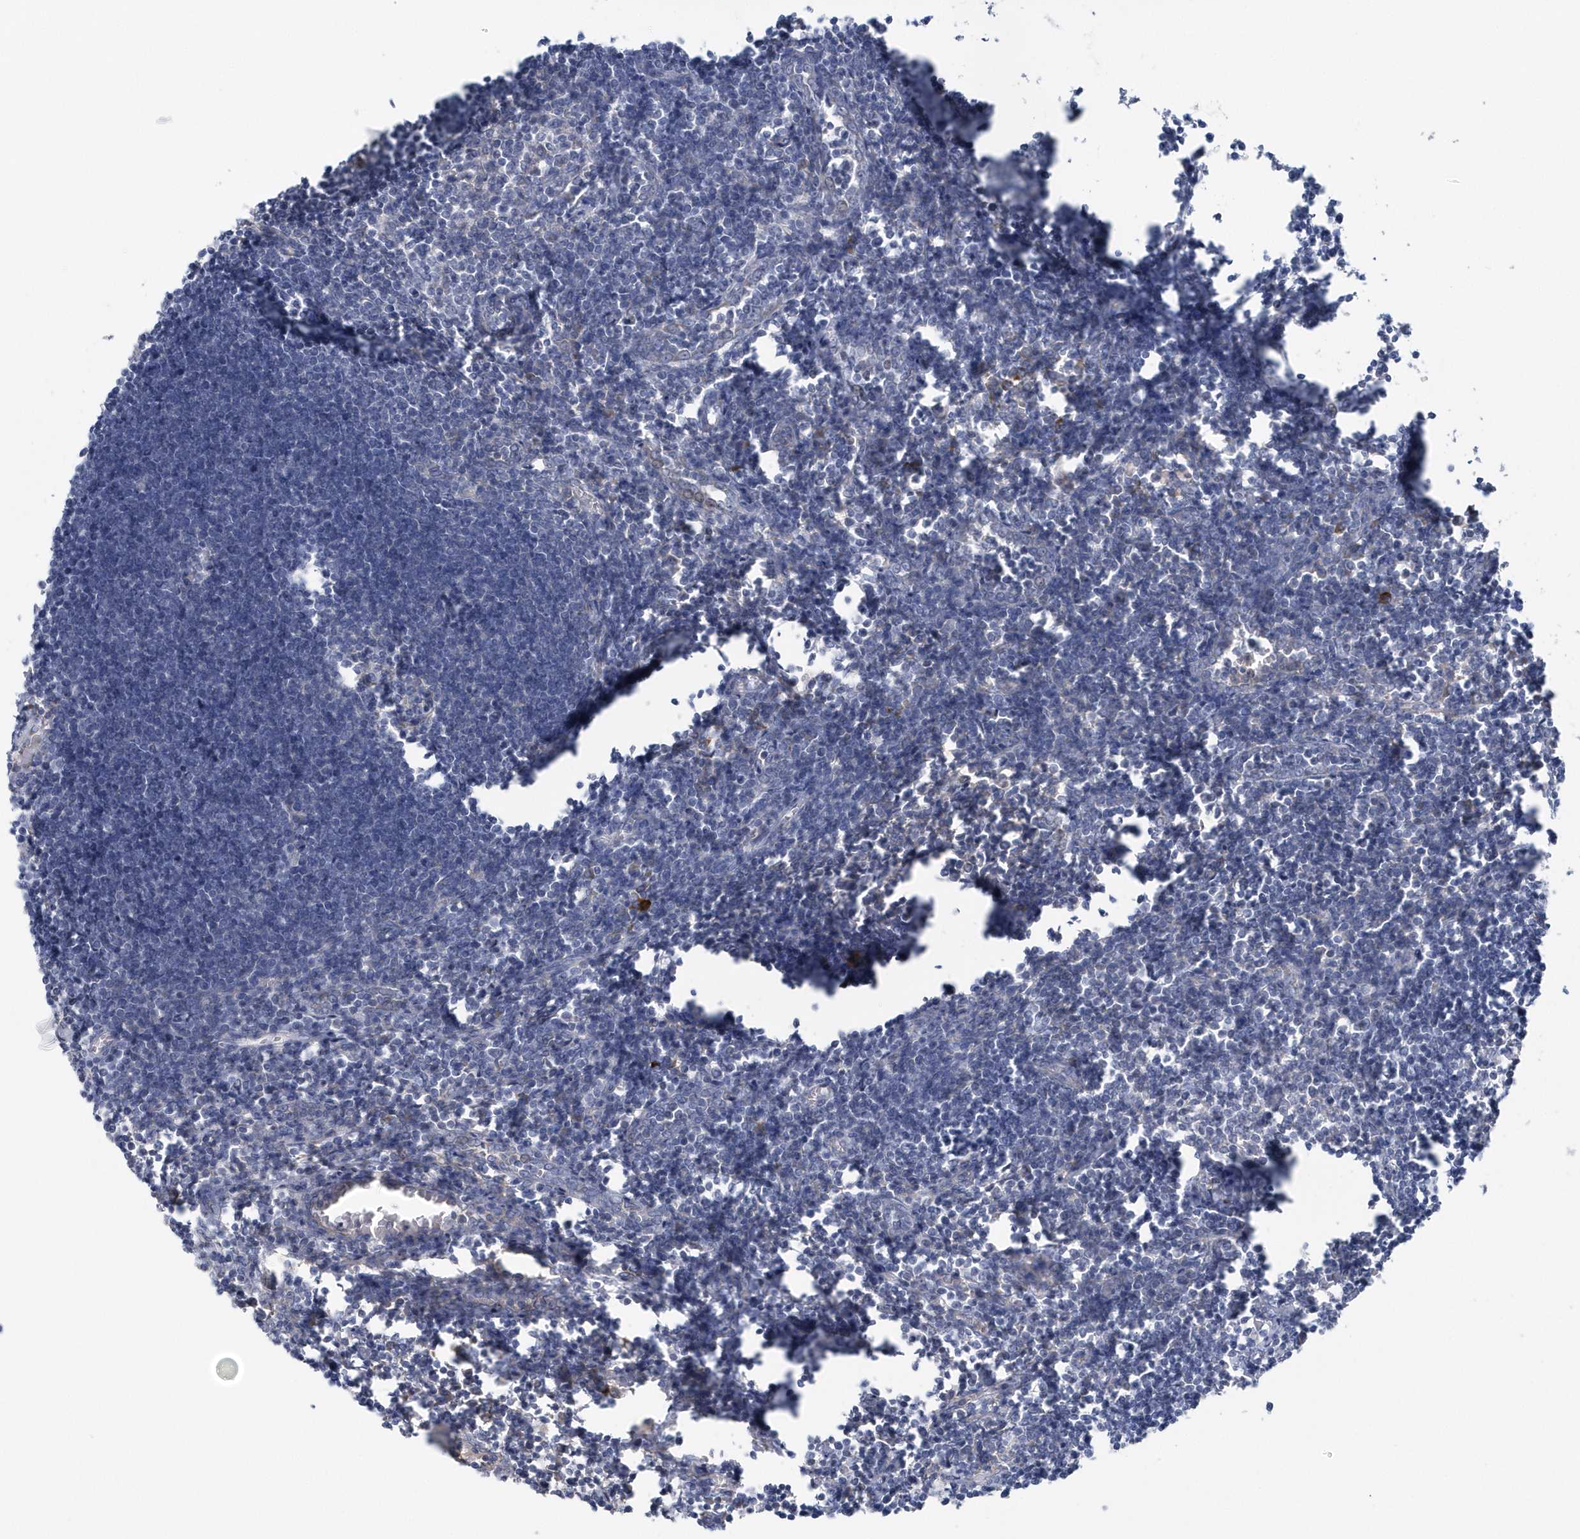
{"staining": {"intensity": "negative", "quantity": "none", "location": "none"}, "tissue": "lymph node", "cell_type": "Germinal center cells", "image_type": "normal", "snomed": [{"axis": "morphology", "description": "Normal tissue, NOS"}, {"axis": "morphology", "description": "Malignant melanoma, Metastatic site"}, {"axis": "topography", "description": "Lymph node"}], "caption": "Germinal center cells are negative for brown protein staining in unremarkable lymph node. (IHC, brightfield microscopy, high magnification).", "gene": "SPATA18", "patient": {"sex": "male", "age": 41}}